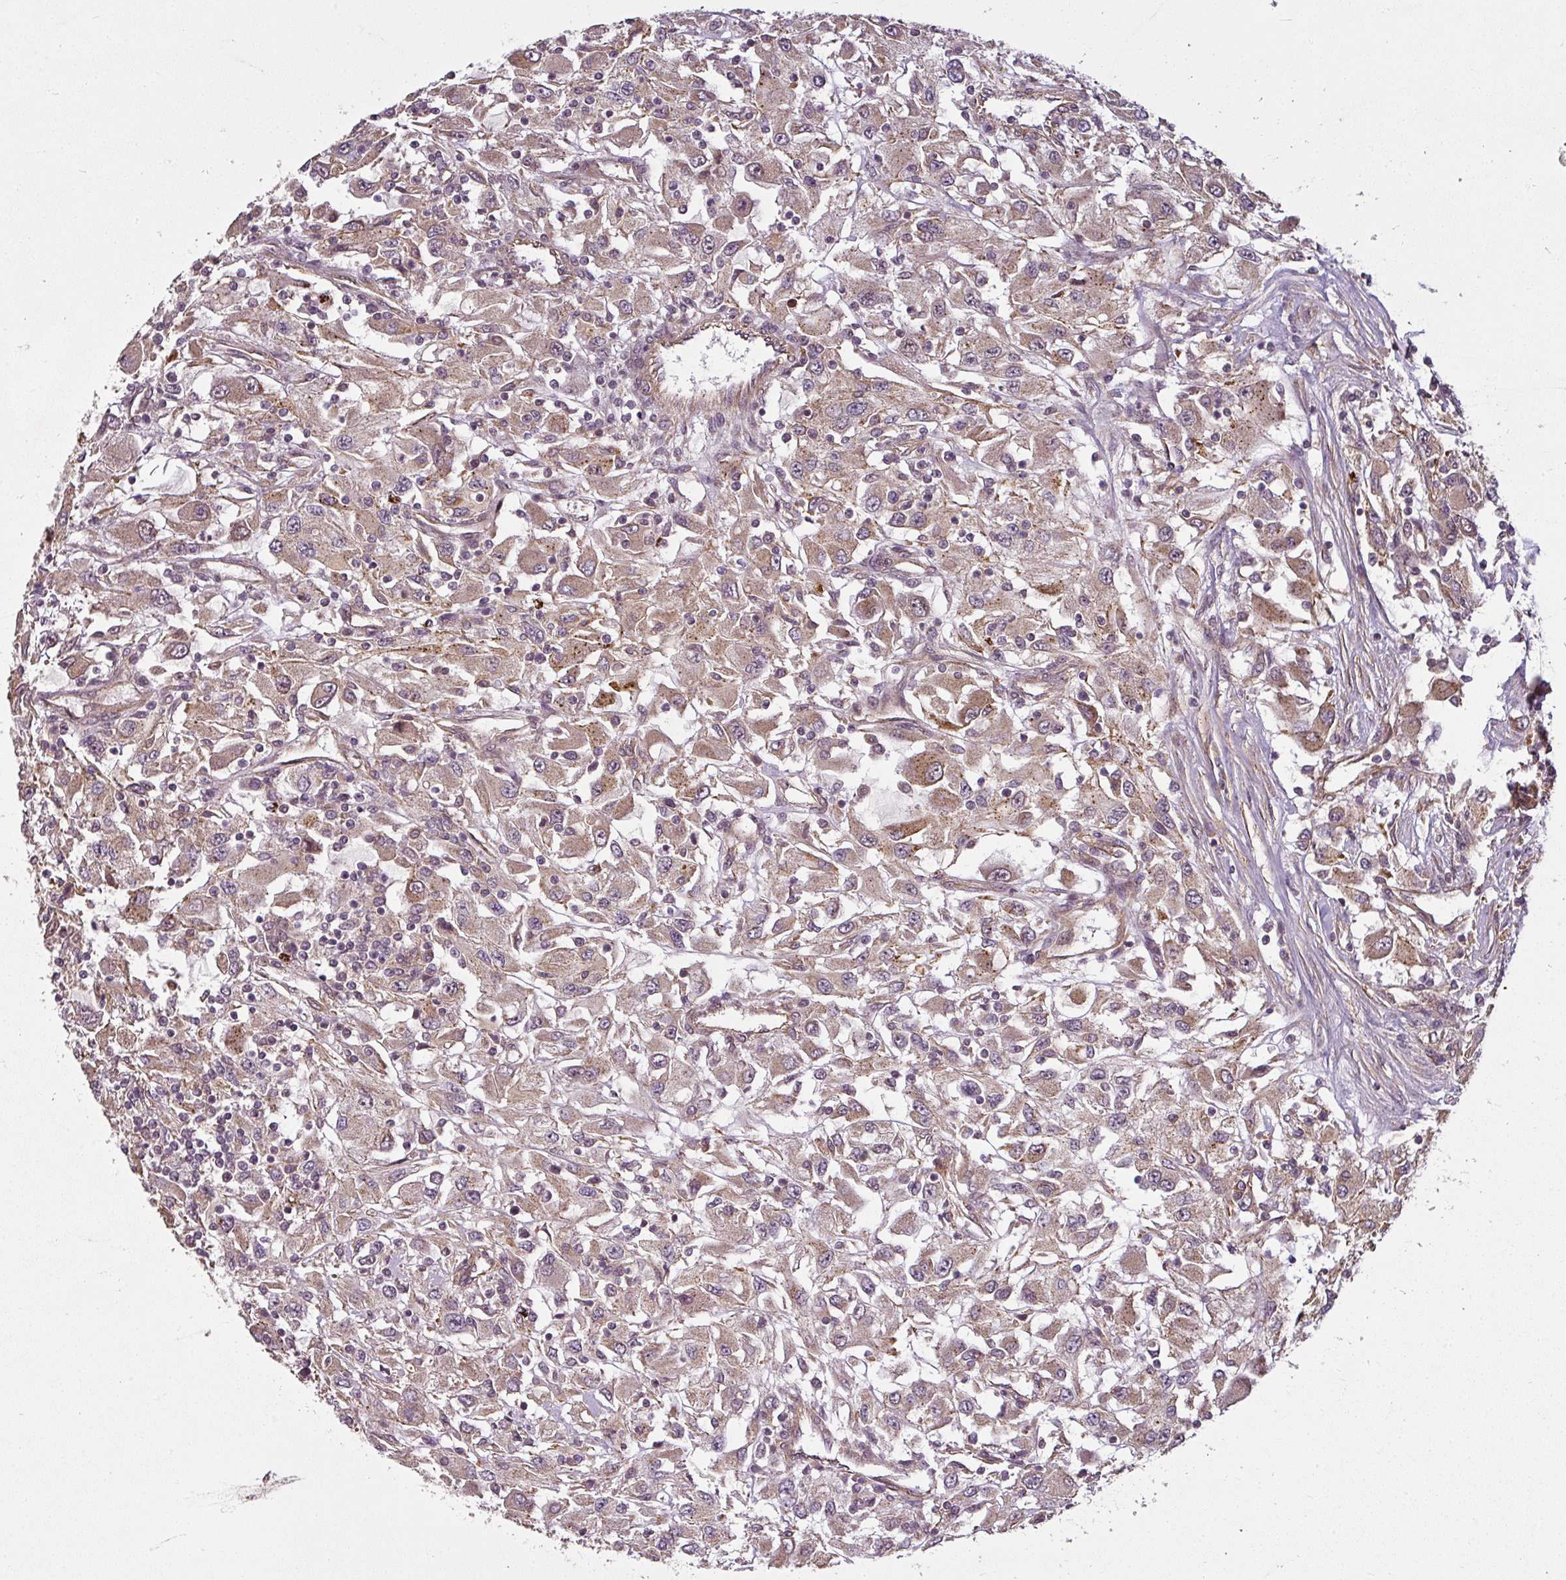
{"staining": {"intensity": "weak", "quantity": ">75%", "location": "cytoplasmic/membranous"}, "tissue": "renal cancer", "cell_type": "Tumor cells", "image_type": "cancer", "snomed": [{"axis": "morphology", "description": "Adenocarcinoma, NOS"}, {"axis": "topography", "description": "Kidney"}], "caption": "Renal adenocarcinoma stained with IHC shows weak cytoplasmic/membranous staining in approximately >75% of tumor cells. The staining was performed using DAB to visualize the protein expression in brown, while the nuclei were stained in blue with hematoxylin (Magnification: 20x).", "gene": "DIMT1", "patient": {"sex": "female", "age": 67}}